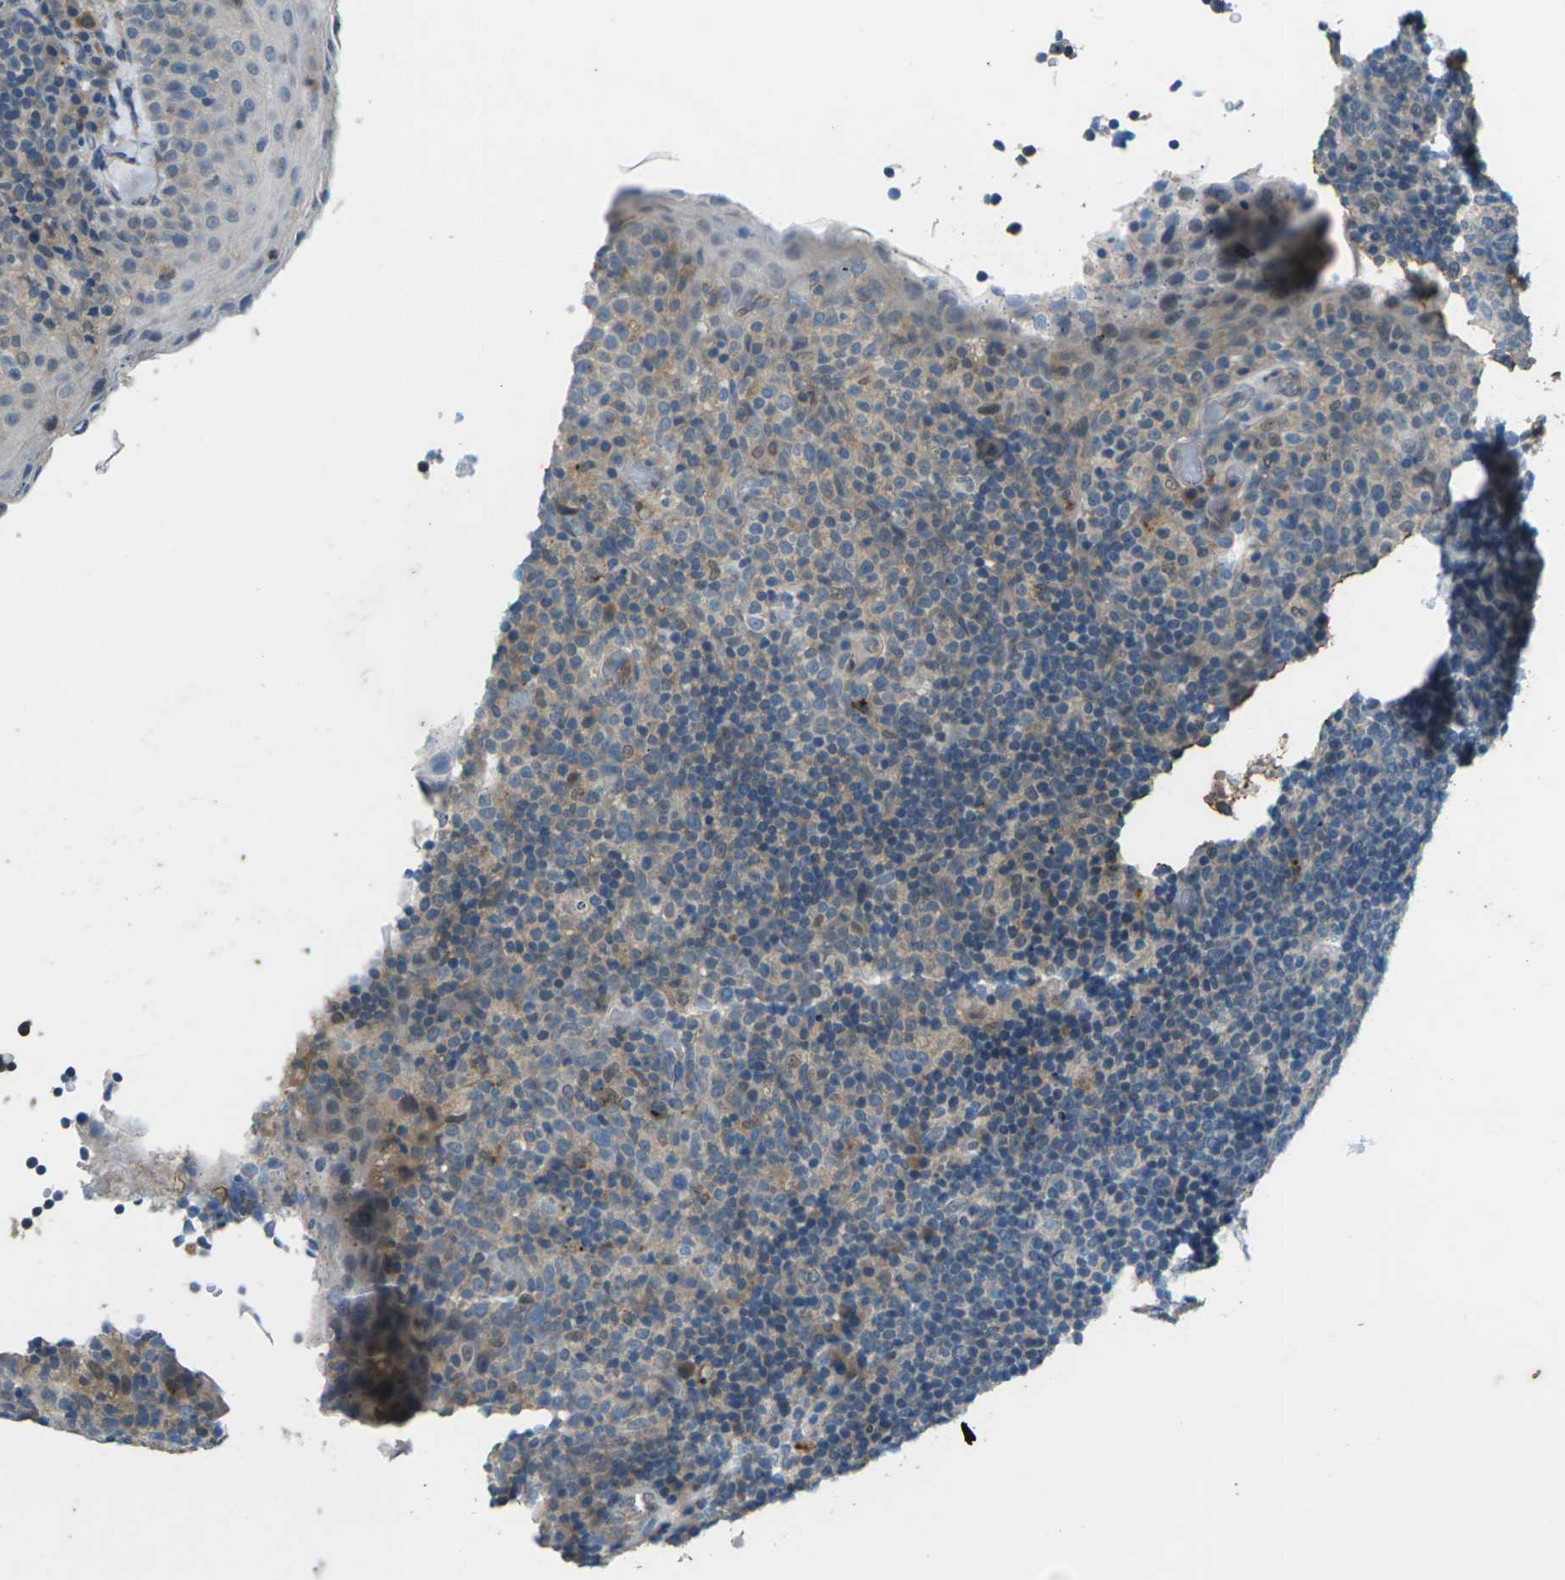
{"staining": {"intensity": "negative", "quantity": "none", "location": "none"}, "tissue": "tonsil", "cell_type": "Germinal center cells", "image_type": "normal", "snomed": [{"axis": "morphology", "description": "Normal tissue, NOS"}, {"axis": "topography", "description": "Tonsil"}], "caption": "Protein analysis of benign tonsil reveals no significant positivity in germinal center cells.", "gene": "SIGLEC14", "patient": {"sex": "male", "age": 17}}